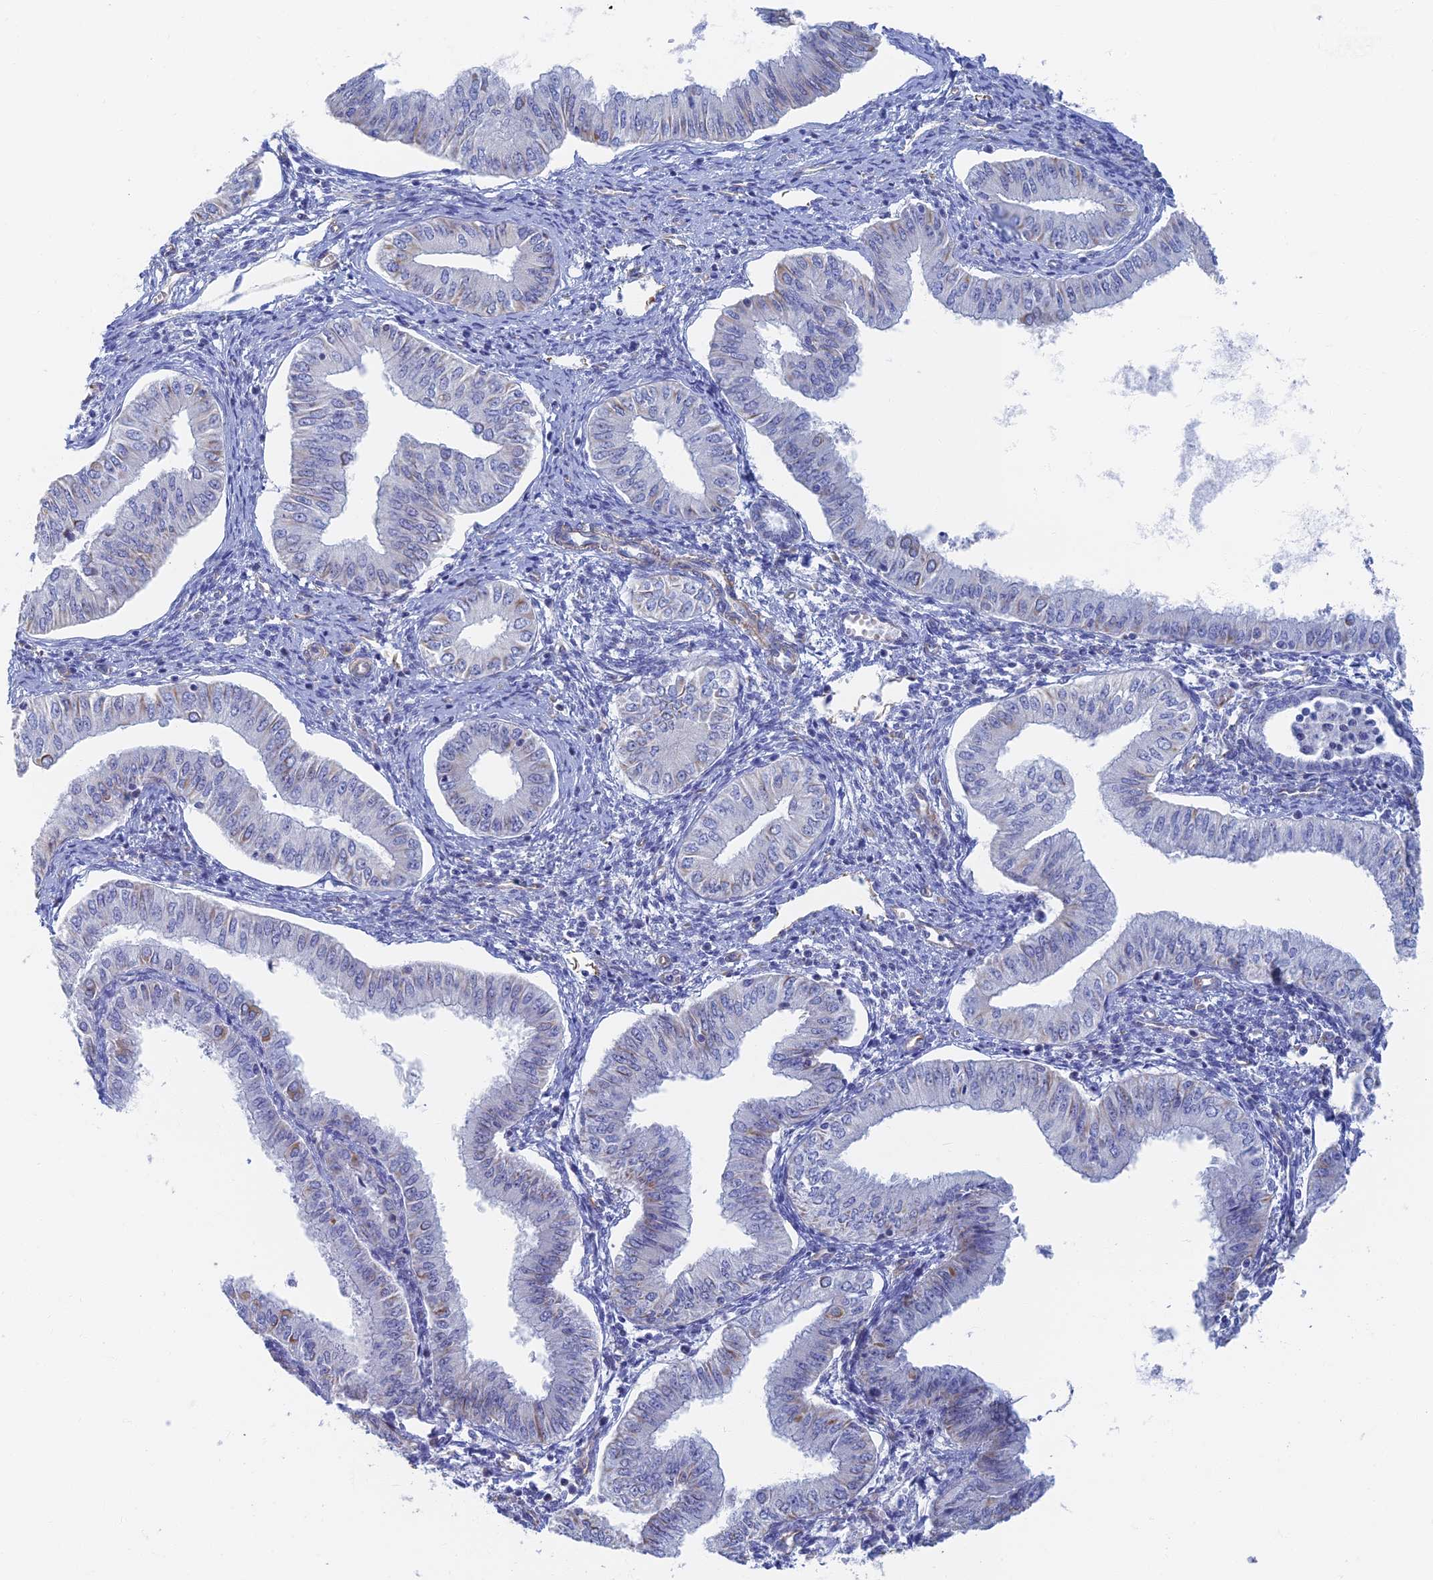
{"staining": {"intensity": "negative", "quantity": "none", "location": "none"}, "tissue": "endometrial cancer", "cell_type": "Tumor cells", "image_type": "cancer", "snomed": [{"axis": "morphology", "description": "Normal tissue, NOS"}, {"axis": "morphology", "description": "Adenocarcinoma, NOS"}, {"axis": "topography", "description": "Endometrium"}], "caption": "This micrograph is of adenocarcinoma (endometrial) stained with immunohistochemistry to label a protein in brown with the nuclei are counter-stained blue. There is no staining in tumor cells. The staining is performed using DAB (3,3'-diaminobenzidine) brown chromogen with nuclei counter-stained in using hematoxylin.", "gene": "RMC1", "patient": {"sex": "female", "age": 53}}